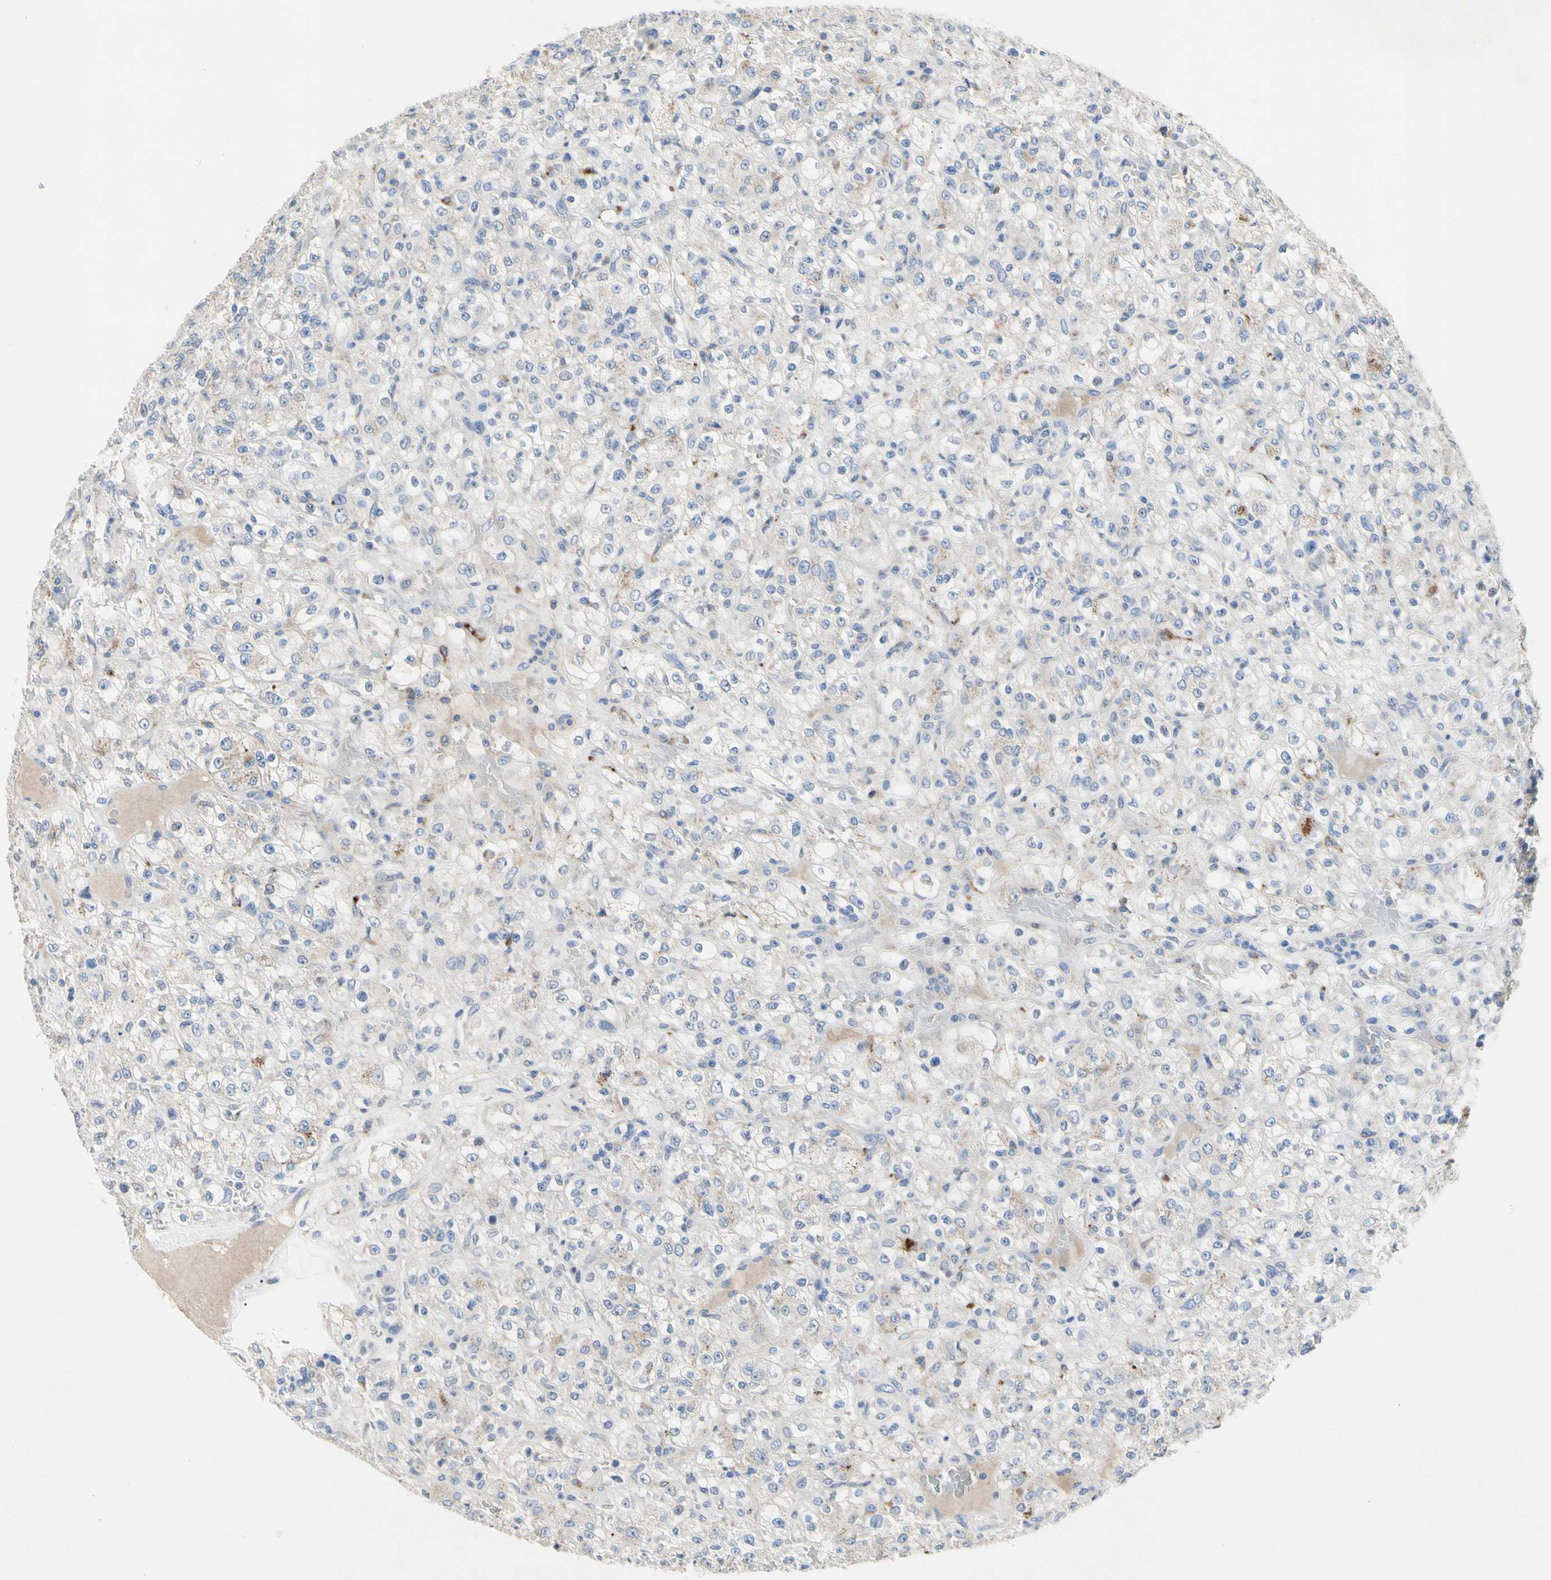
{"staining": {"intensity": "weak", "quantity": "<25%", "location": "cytoplasmic/membranous"}, "tissue": "renal cancer", "cell_type": "Tumor cells", "image_type": "cancer", "snomed": [{"axis": "morphology", "description": "Normal tissue, NOS"}, {"axis": "morphology", "description": "Adenocarcinoma, NOS"}, {"axis": "topography", "description": "Kidney"}], "caption": "Tumor cells are negative for brown protein staining in renal cancer (adenocarcinoma).", "gene": "RETSAT", "patient": {"sex": "female", "age": 72}}